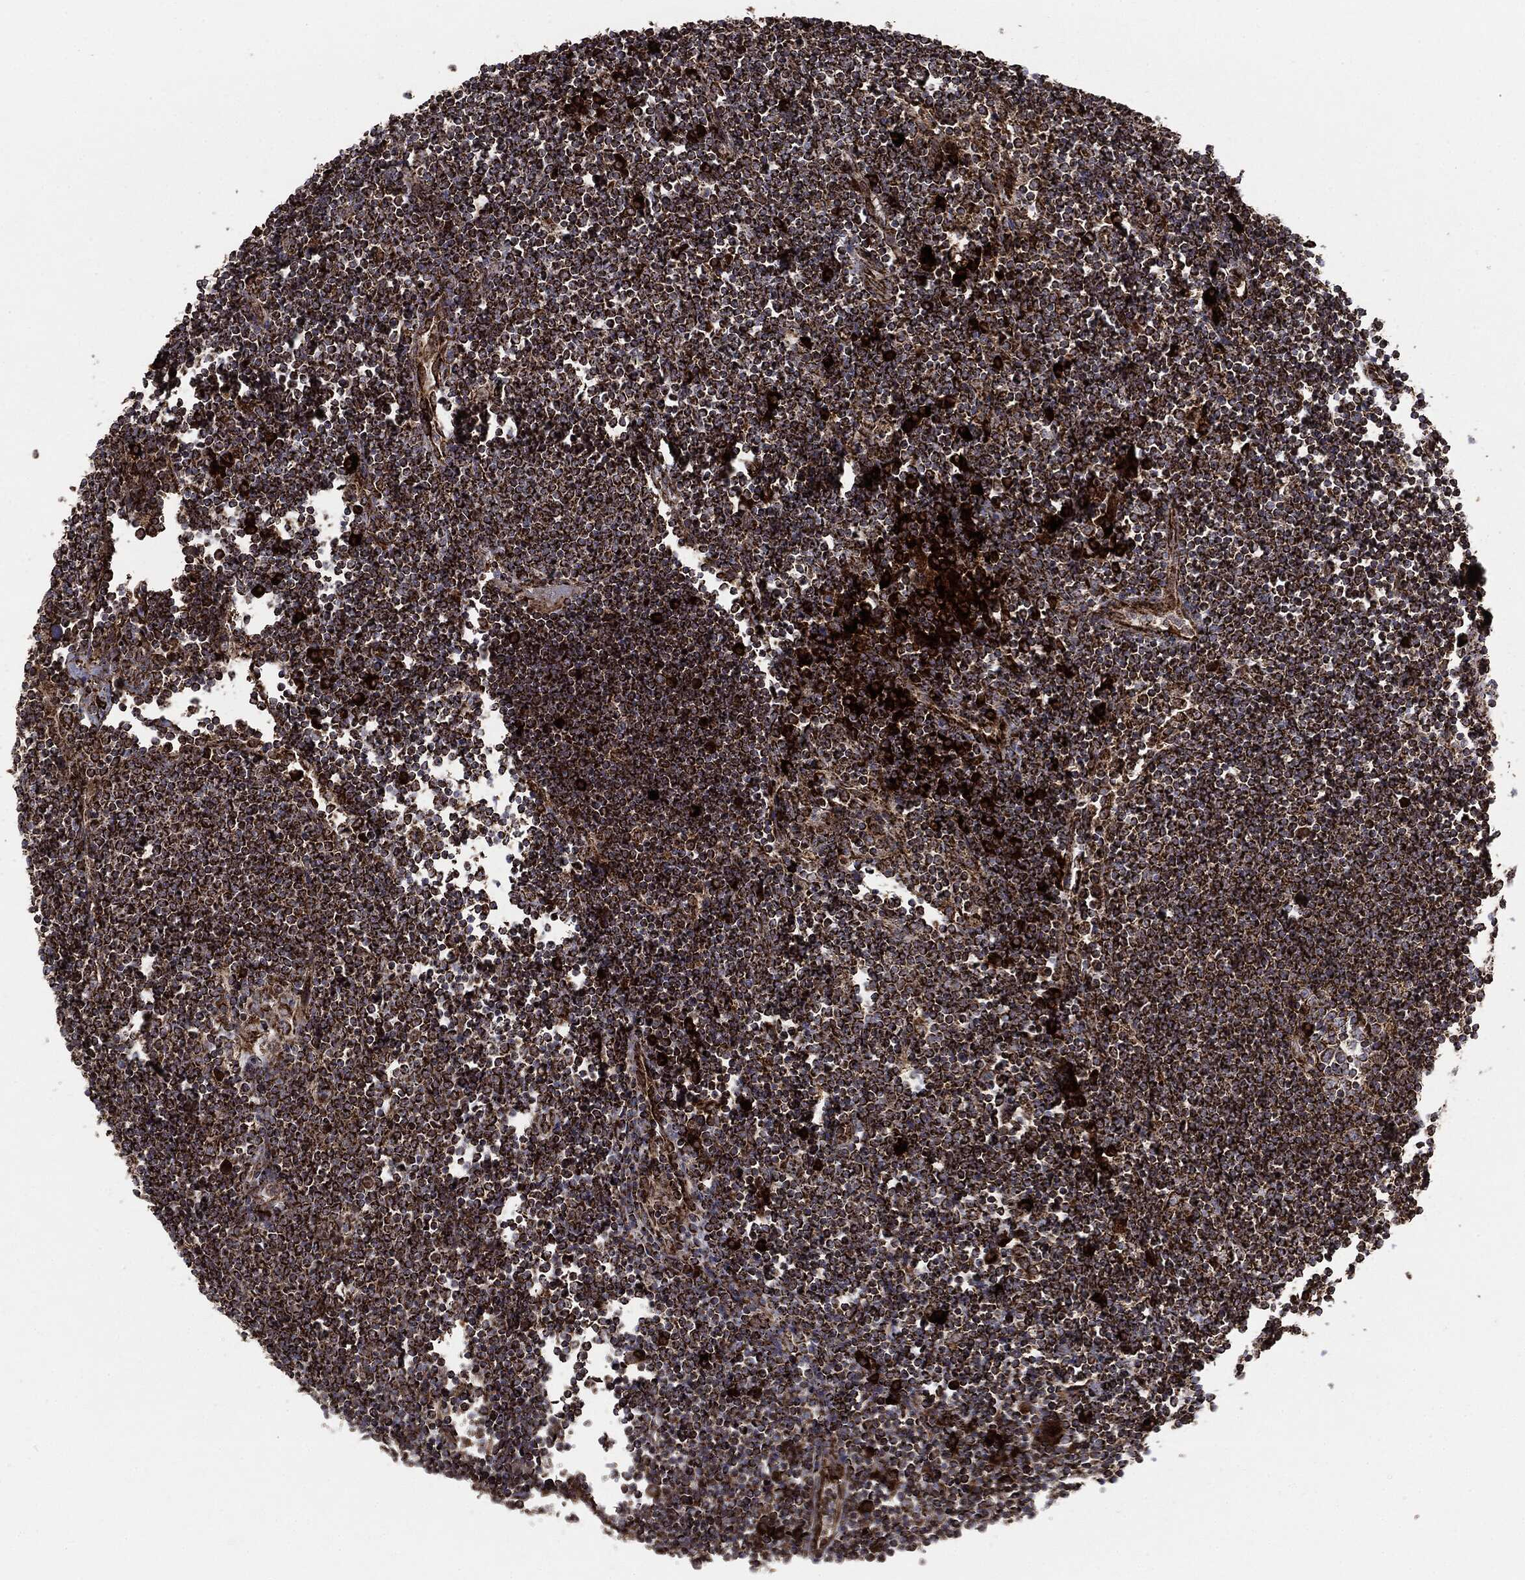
{"staining": {"intensity": "strong", "quantity": ">75%", "location": "cytoplasmic/membranous"}, "tissue": "lymph node", "cell_type": "Non-germinal center cells", "image_type": "normal", "snomed": [{"axis": "morphology", "description": "Normal tissue, NOS"}, {"axis": "morphology", "description": "Adenocarcinoma, NOS"}, {"axis": "topography", "description": "Lymph node"}, {"axis": "topography", "description": "Pancreas"}], "caption": "An immunohistochemistry (IHC) histopathology image of benign tissue is shown. Protein staining in brown highlights strong cytoplasmic/membranous positivity in lymph node within non-germinal center cells. (brown staining indicates protein expression, while blue staining denotes nuclei).", "gene": "MAP2K1", "patient": {"sex": "female", "age": 58}}